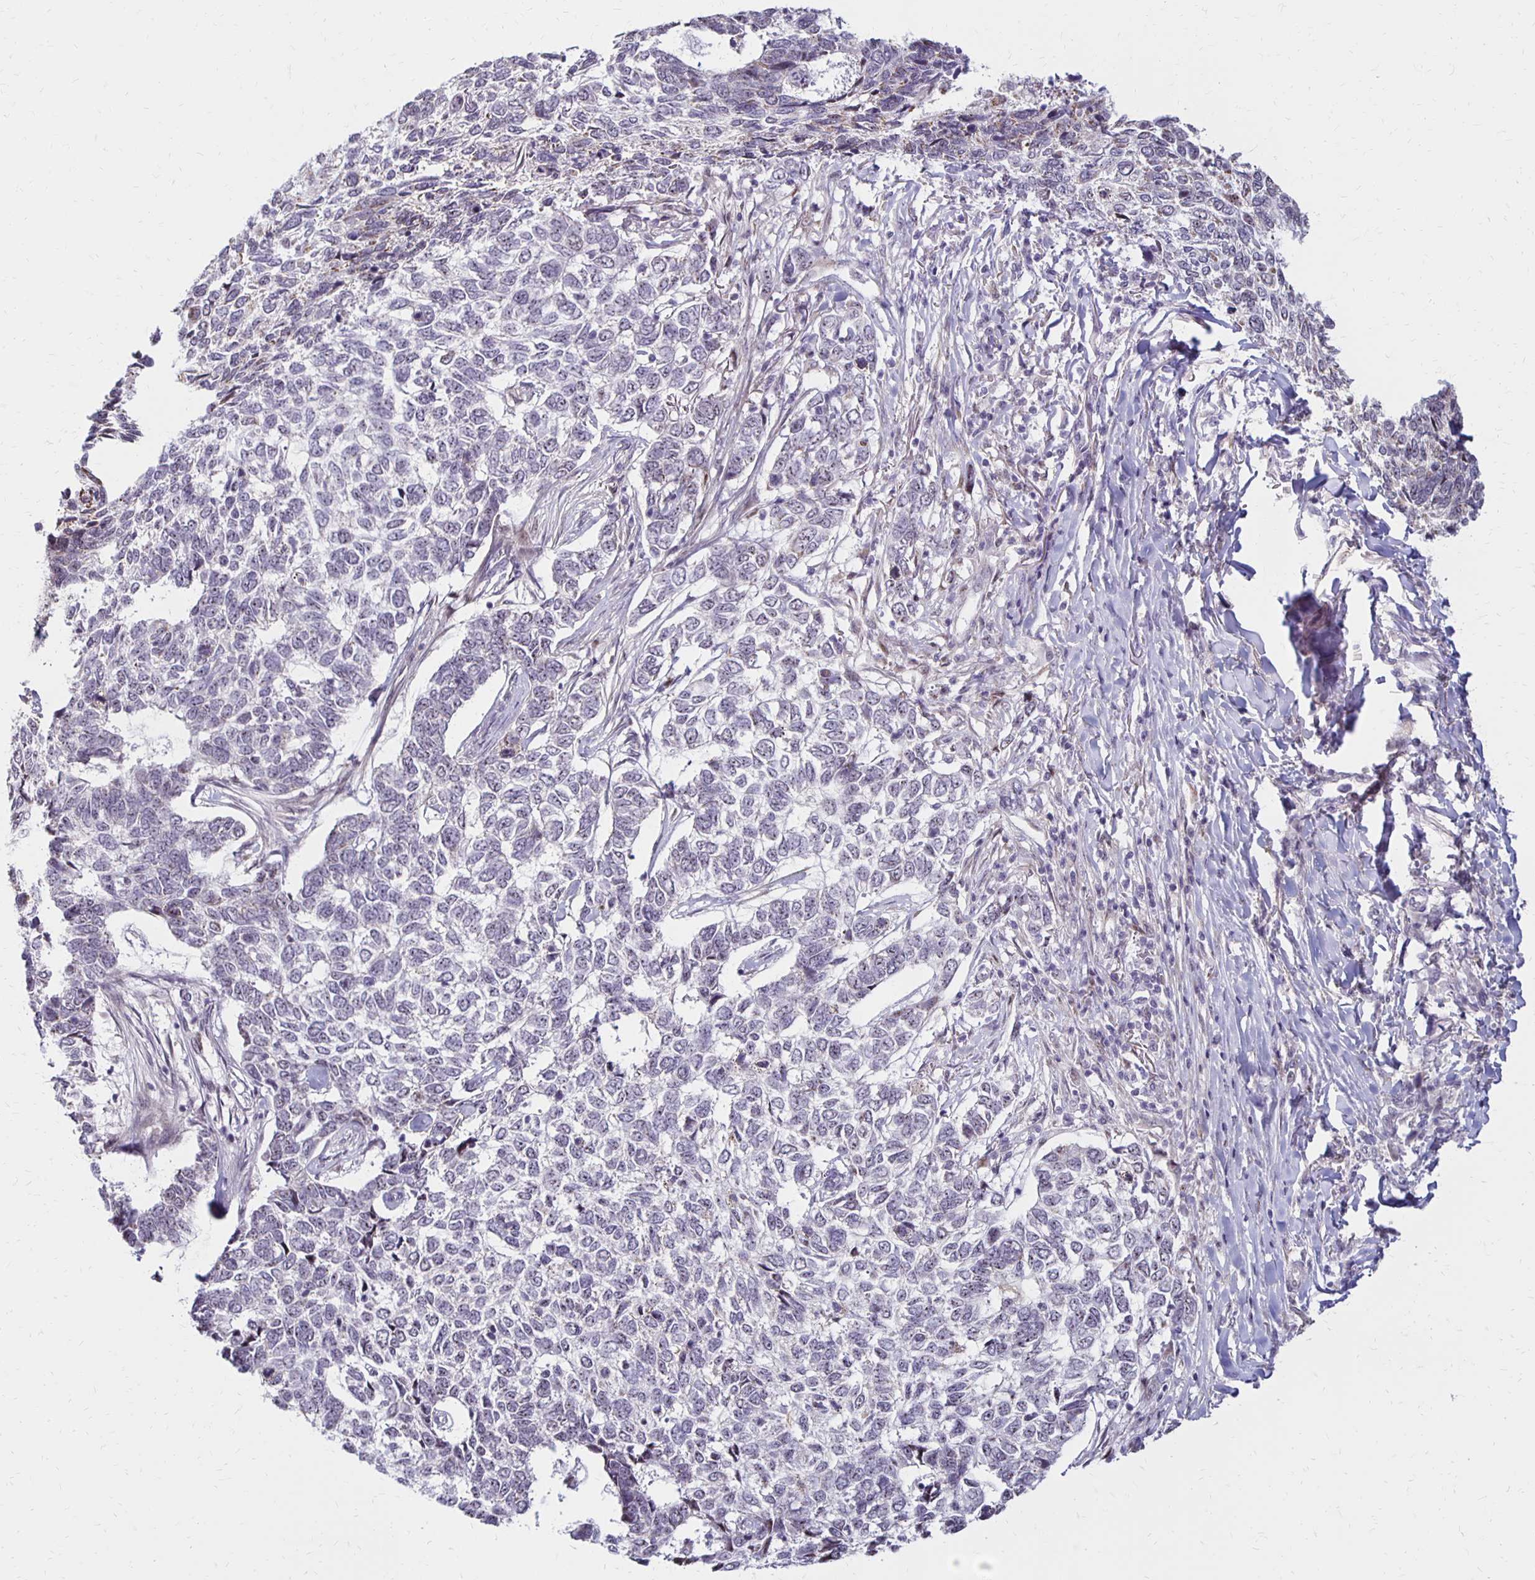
{"staining": {"intensity": "negative", "quantity": "none", "location": "none"}, "tissue": "skin cancer", "cell_type": "Tumor cells", "image_type": "cancer", "snomed": [{"axis": "morphology", "description": "Basal cell carcinoma"}, {"axis": "topography", "description": "Skin"}], "caption": "A high-resolution image shows immunohistochemistry (IHC) staining of skin basal cell carcinoma, which reveals no significant expression in tumor cells.", "gene": "DAGLA", "patient": {"sex": "female", "age": 65}}